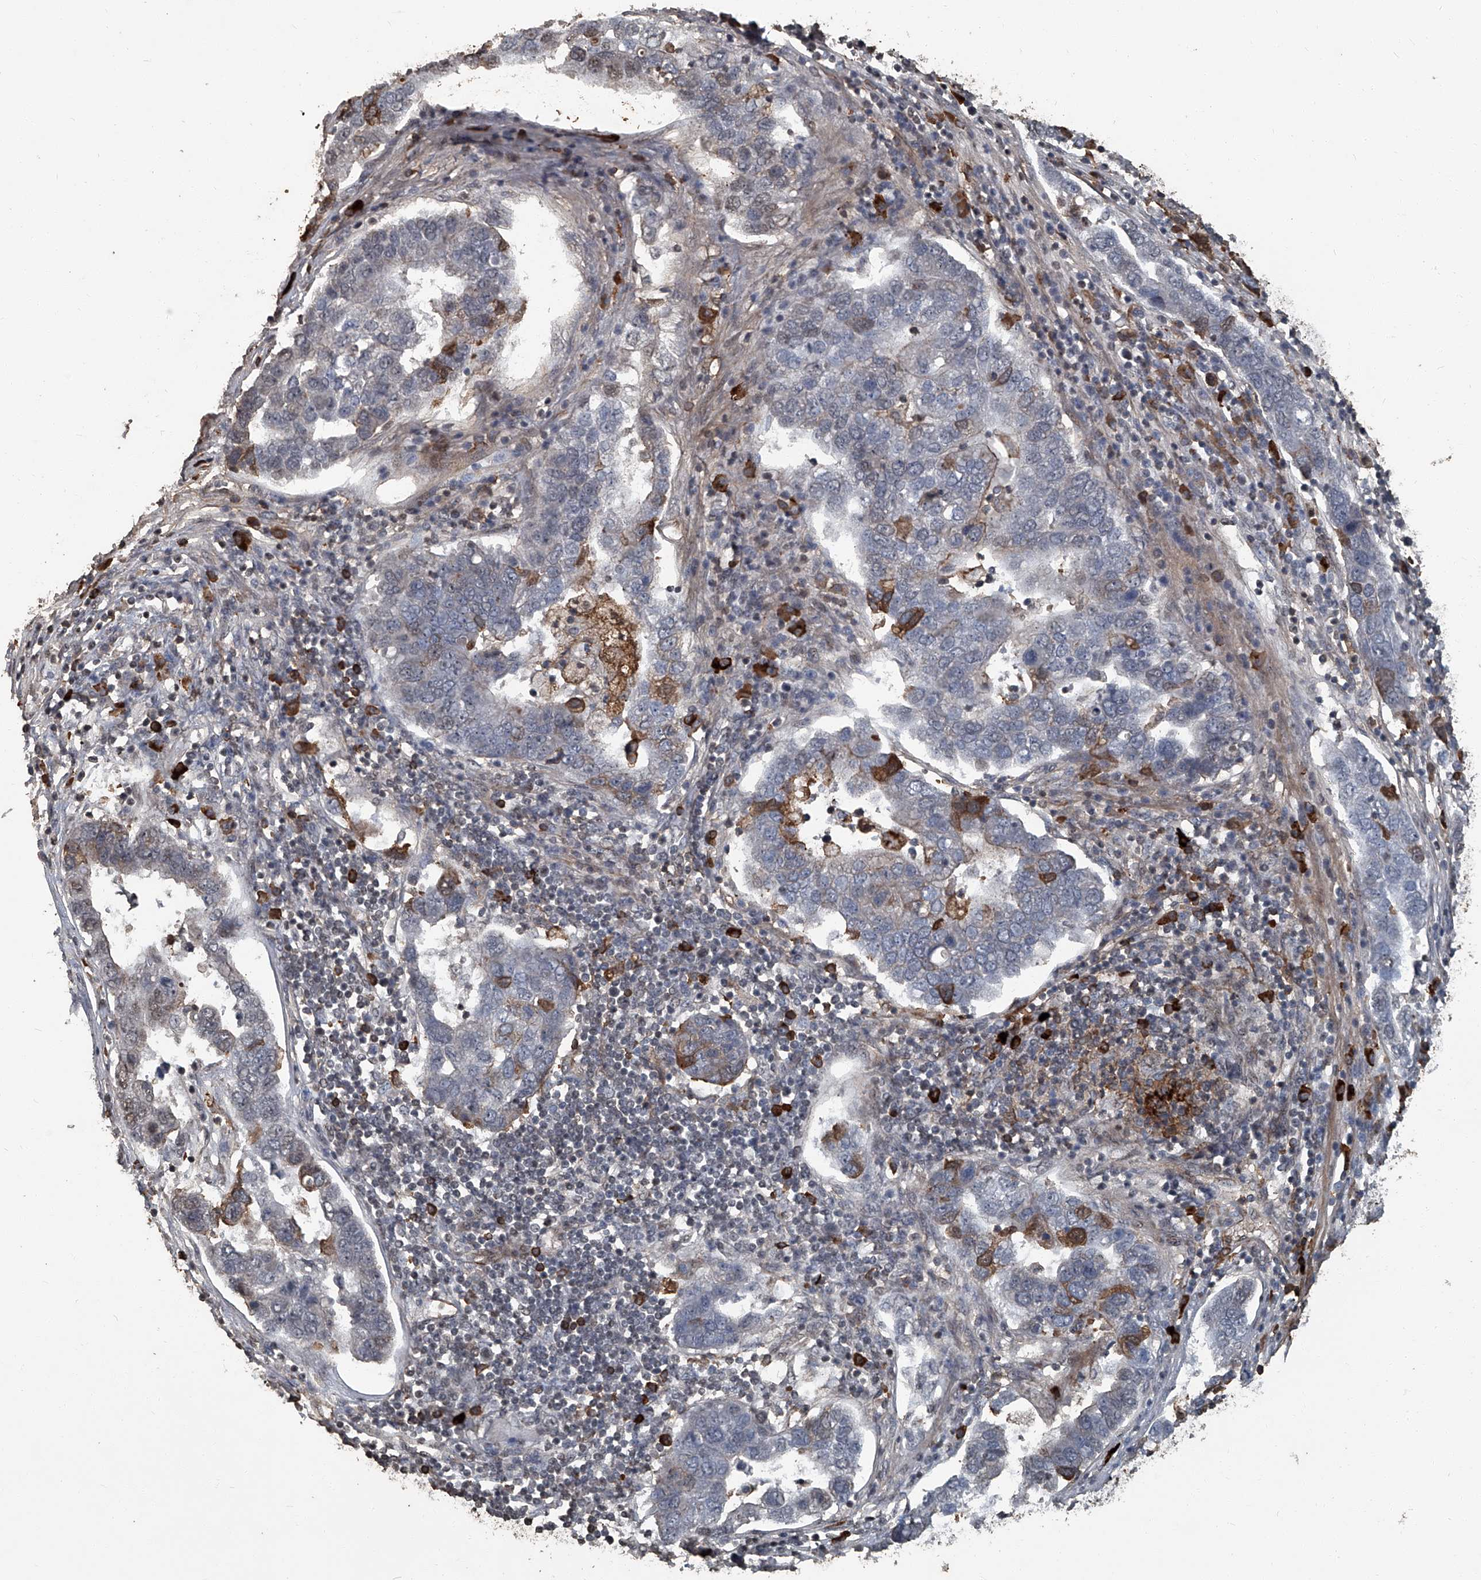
{"staining": {"intensity": "moderate", "quantity": "<25%", "location": "cytoplasmic/membranous"}, "tissue": "pancreatic cancer", "cell_type": "Tumor cells", "image_type": "cancer", "snomed": [{"axis": "morphology", "description": "Adenocarcinoma, NOS"}, {"axis": "topography", "description": "Pancreas"}], "caption": "Immunohistochemical staining of adenocarcinoma (pancreatic) exhibits moderate cytoplasmic/membranous protein positivity in about <25% of tumor cells.", "gene": "GPR132", "patient": {"sex": "female", "age": 61}}